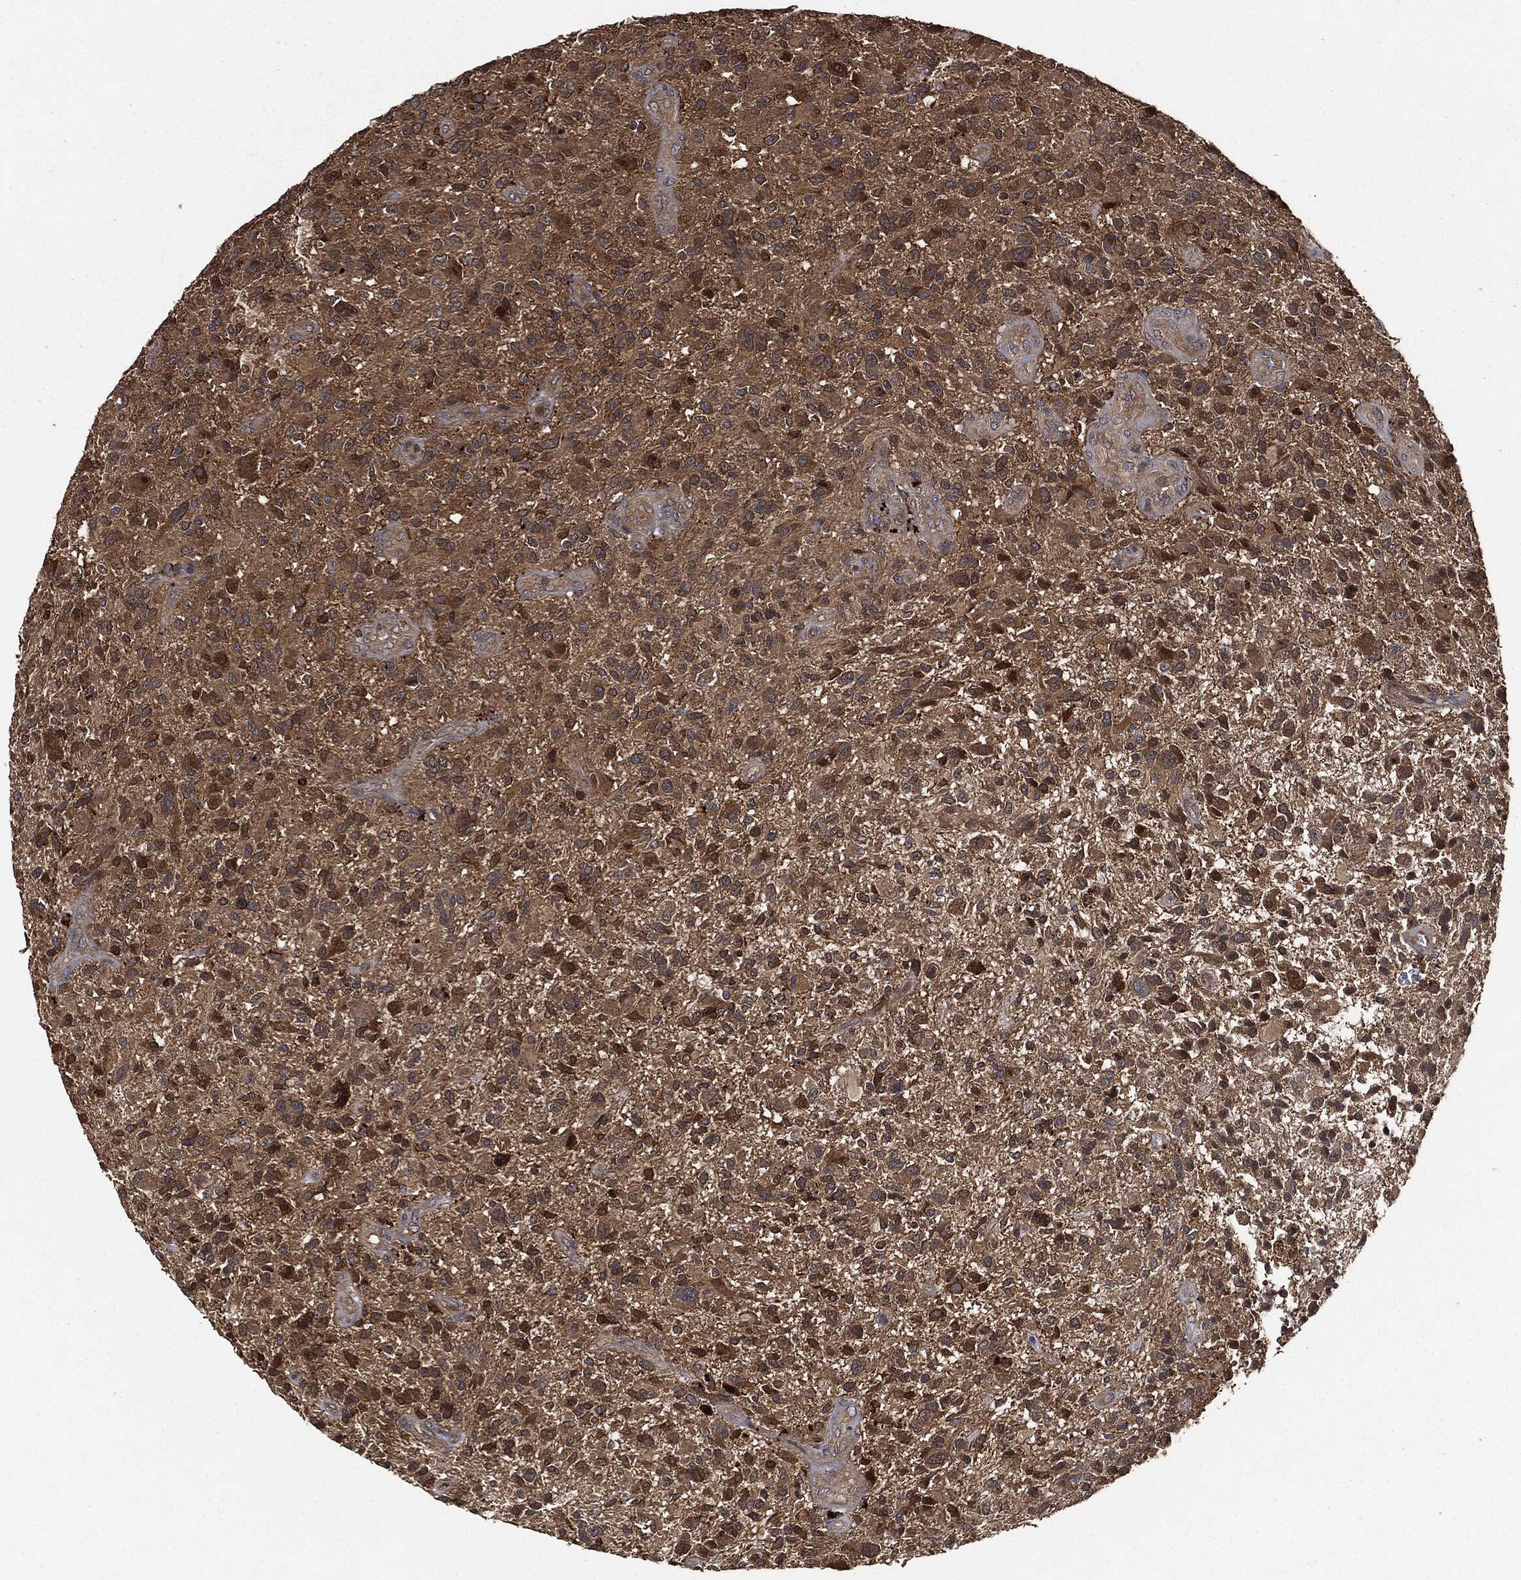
{"staining": {"intensity": "moderate", "quantity": ">75%", "location": "cytoplasmic/membranous"}, "tissue": "glioma", "cell_type": "Tumor cells", "image_type": "cancer", "snomed": [{"axis": "morphology", "description": "Glioma, malignant, High grade"}, {"axis": "topography", "description": "Brain"}], "caption": "This photomicrograph demonstrates malignant glioma (high-grade) stained with immunohistochemistry to label a protein in brown. The cytoplasmic/membranous of tumor cells show moderate positivity for the protein. Nuclei are counter-stained blue.", "gene": "BRAF", "patient": {"sex": "male", "age": 47}}